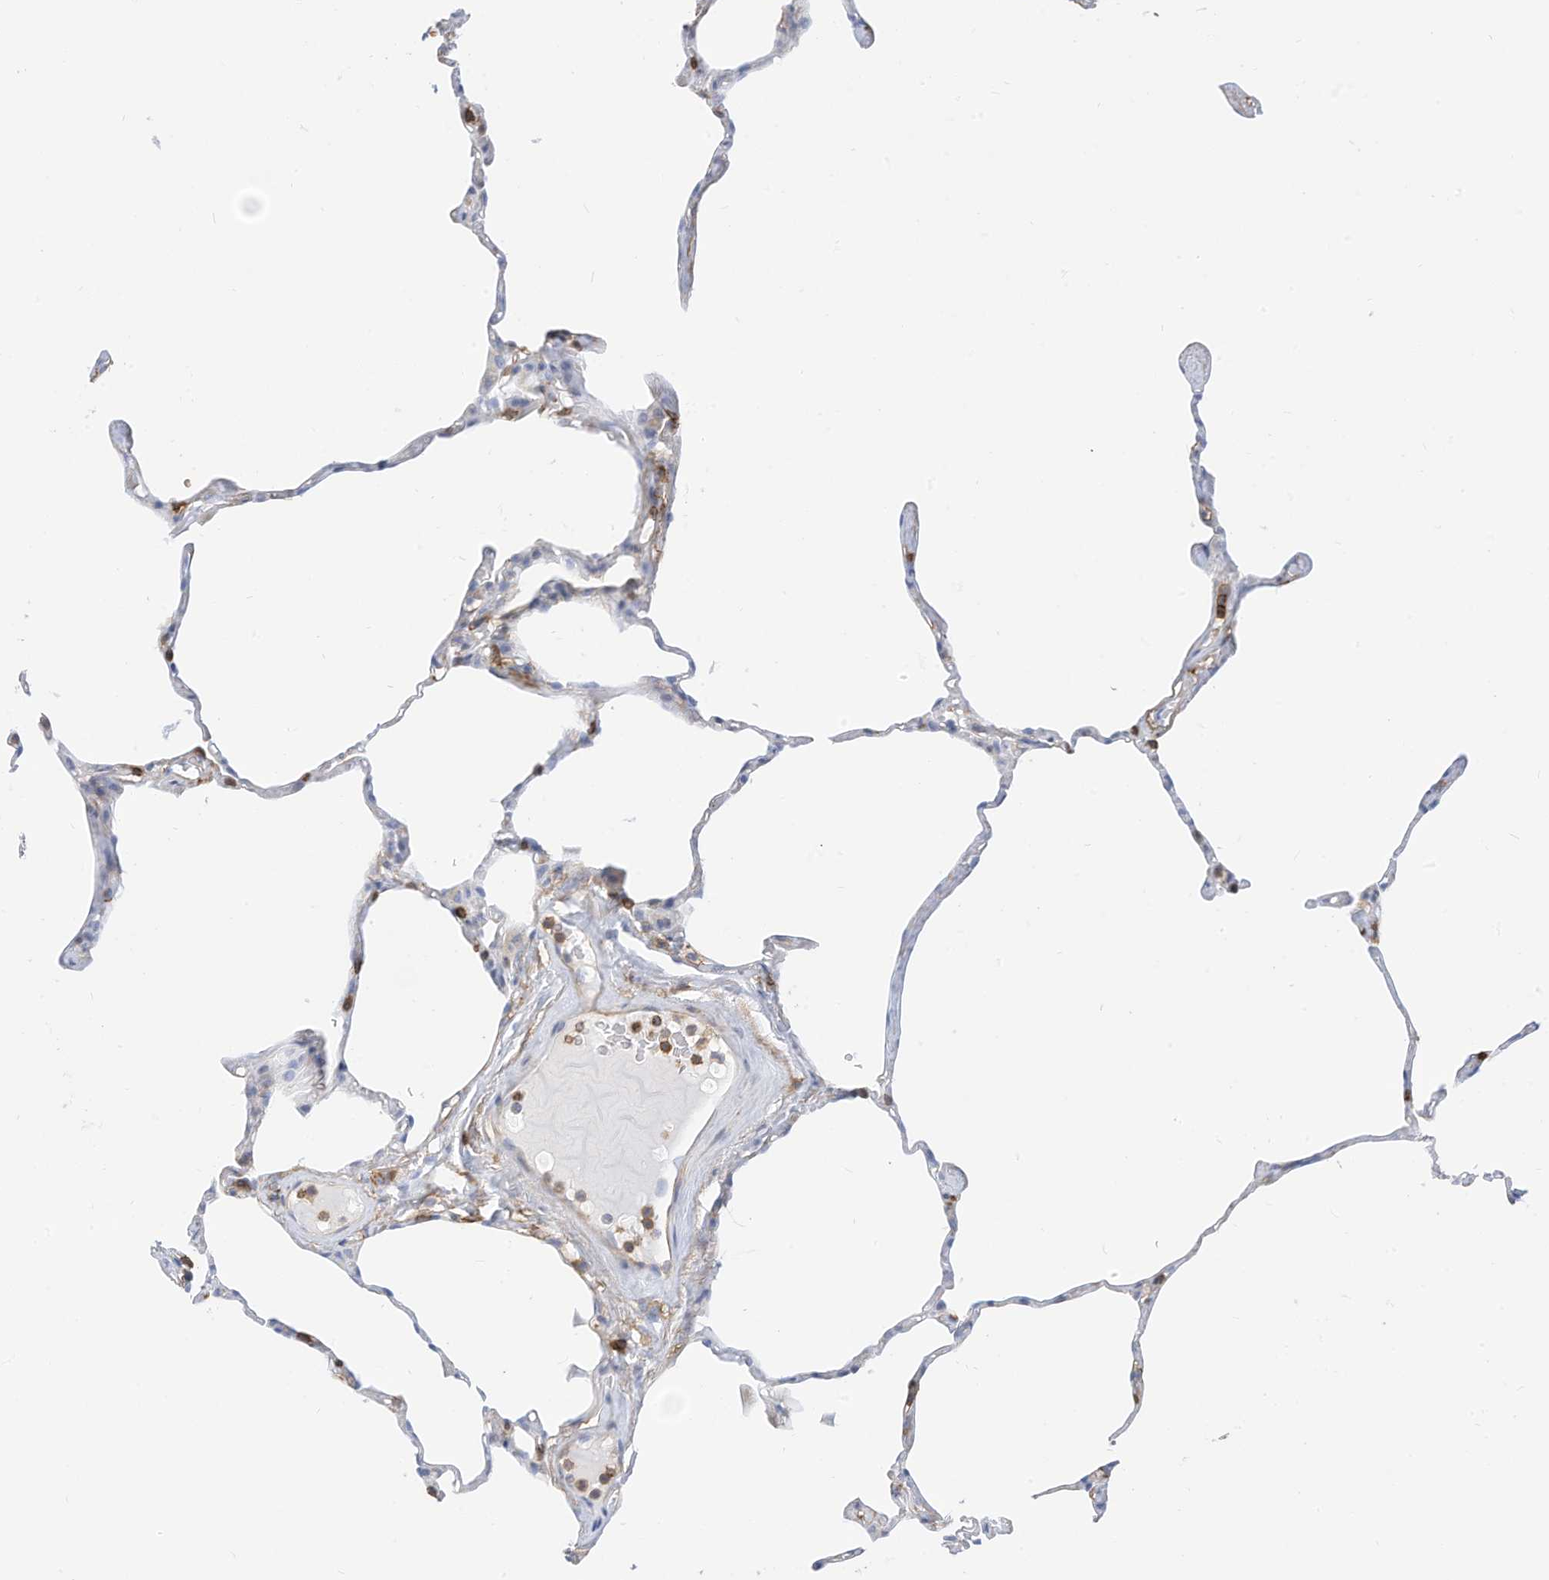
{"staining": {"intensity": "moderate", "quantity": "<25%", "location": "cytoplasmic/membranous"}, "tissue": "lung", "cell_type": "Alveolar cells", "image_type": "normal", "snomed": [{"axis": "morphology", "description": "Normal tissue, NOS"}, {"axis": "topography", "description": "Lung"}], "caption": "Lung stained with immunohistochemistry (IHC) reveals moderate cytoplasmic/membranous expression in about <25% of alveolar cells.", "gene": "TXNDC9", "patient": {"sex": "male", "age": 65}}